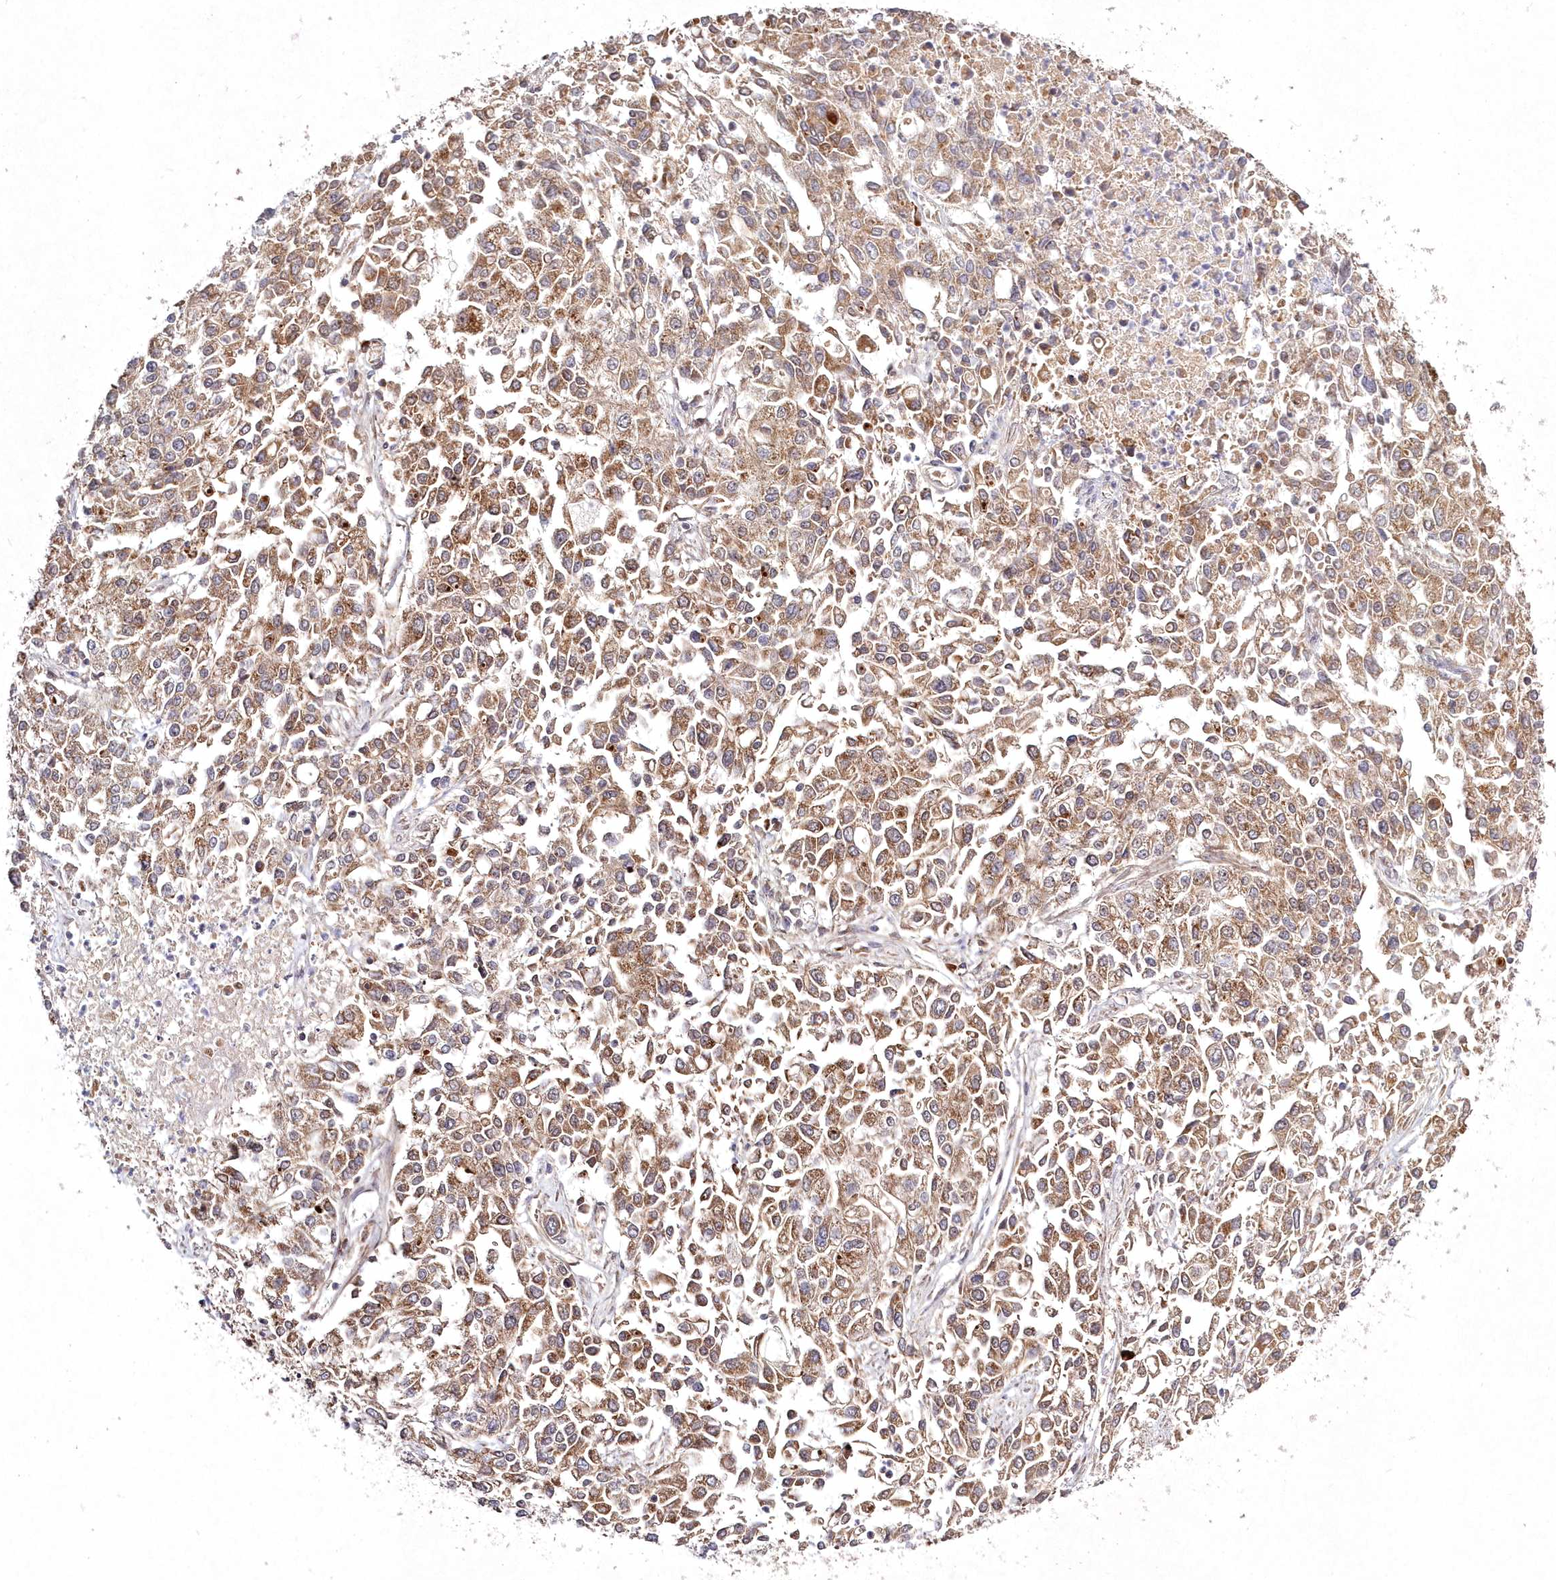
{"staining": {"intensity": "moderate", "quantity": ">75%", "location": "cytoplasmic/membranous"}, "tissue": "endometrial cancer", "cell_type": "Tumor cells", "image_type": "cancer", "snomed": [{"axis": "morphology", "description": "Adenocarcinoma, NOS"}, {"axis": "topography", "description": "Endometrium"}], "caption": "Brown immunohistochemical staining in human endometrial adenocarcinoma exhibits moderate cytoplasmic/membranous expression in approximately >75% of tumor cells. (brown staining indicates protein expression, while blue staining denotes nuclei).", "gene": "PEX13", "patient": {"sex": "female", "age": 49}}